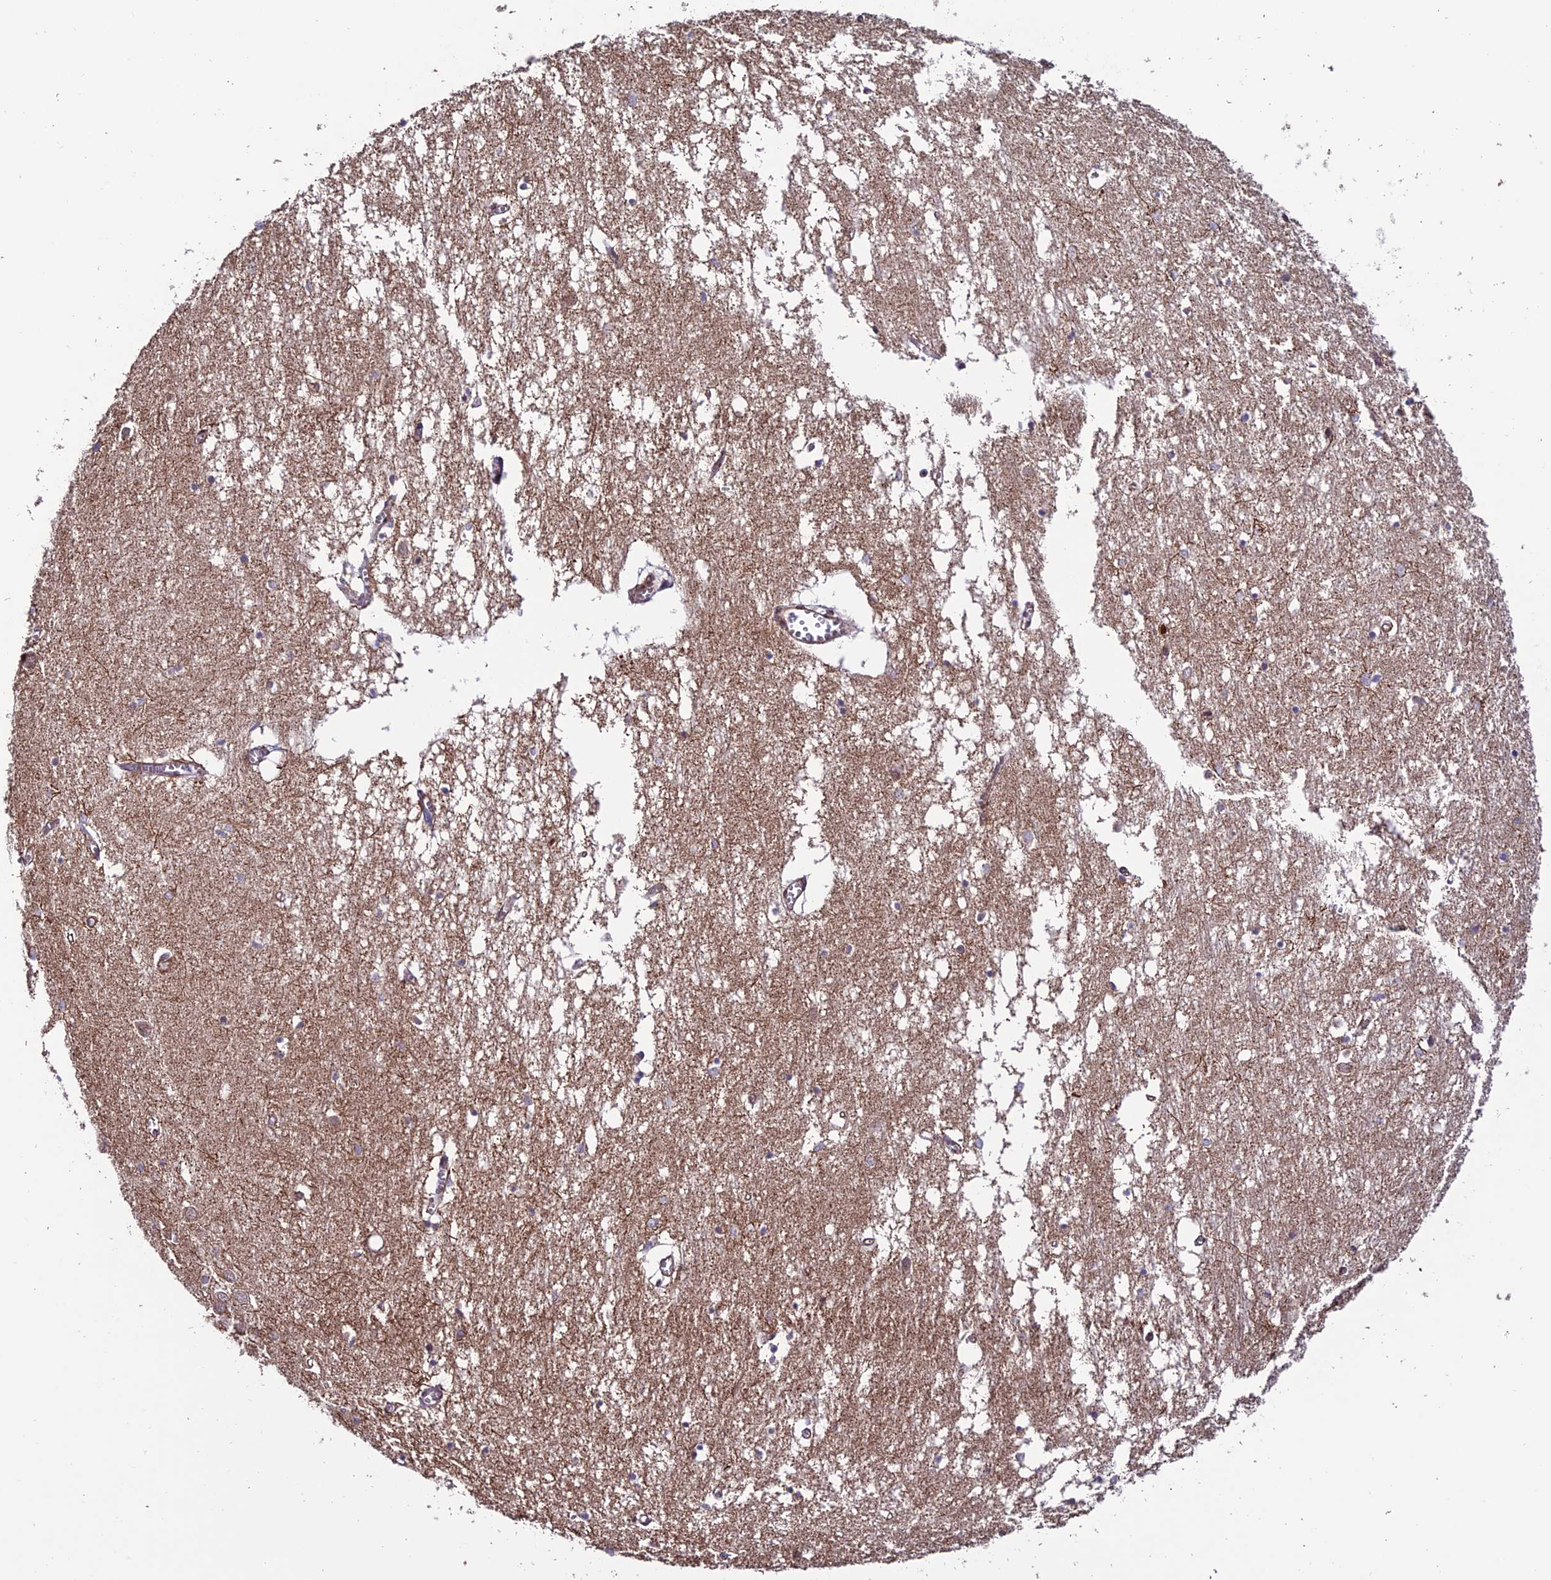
{"staining": {"intensity": "negative", "quantity": "none", "location": "none"}, "tissue": "hippocampus", "cell_type": "Glial cells", "image_type": "normal", "snomed": [{"axis": "morphology", "description": "Normal tissue, NOS"}, {"axis": "topography", "description": "Hippocampus"}], "caption": "Immunohistochemical staining of benign human hippocampus demonstrates no significant positivity in glial cells. The staining was performed using DAB to visualize the protein expression in brown, while the nuclei were stained in blue with hematoxylin (Magnification: 20x).", "gene": "TNIP3", "patient": {"sex": "male", "age": 70}}